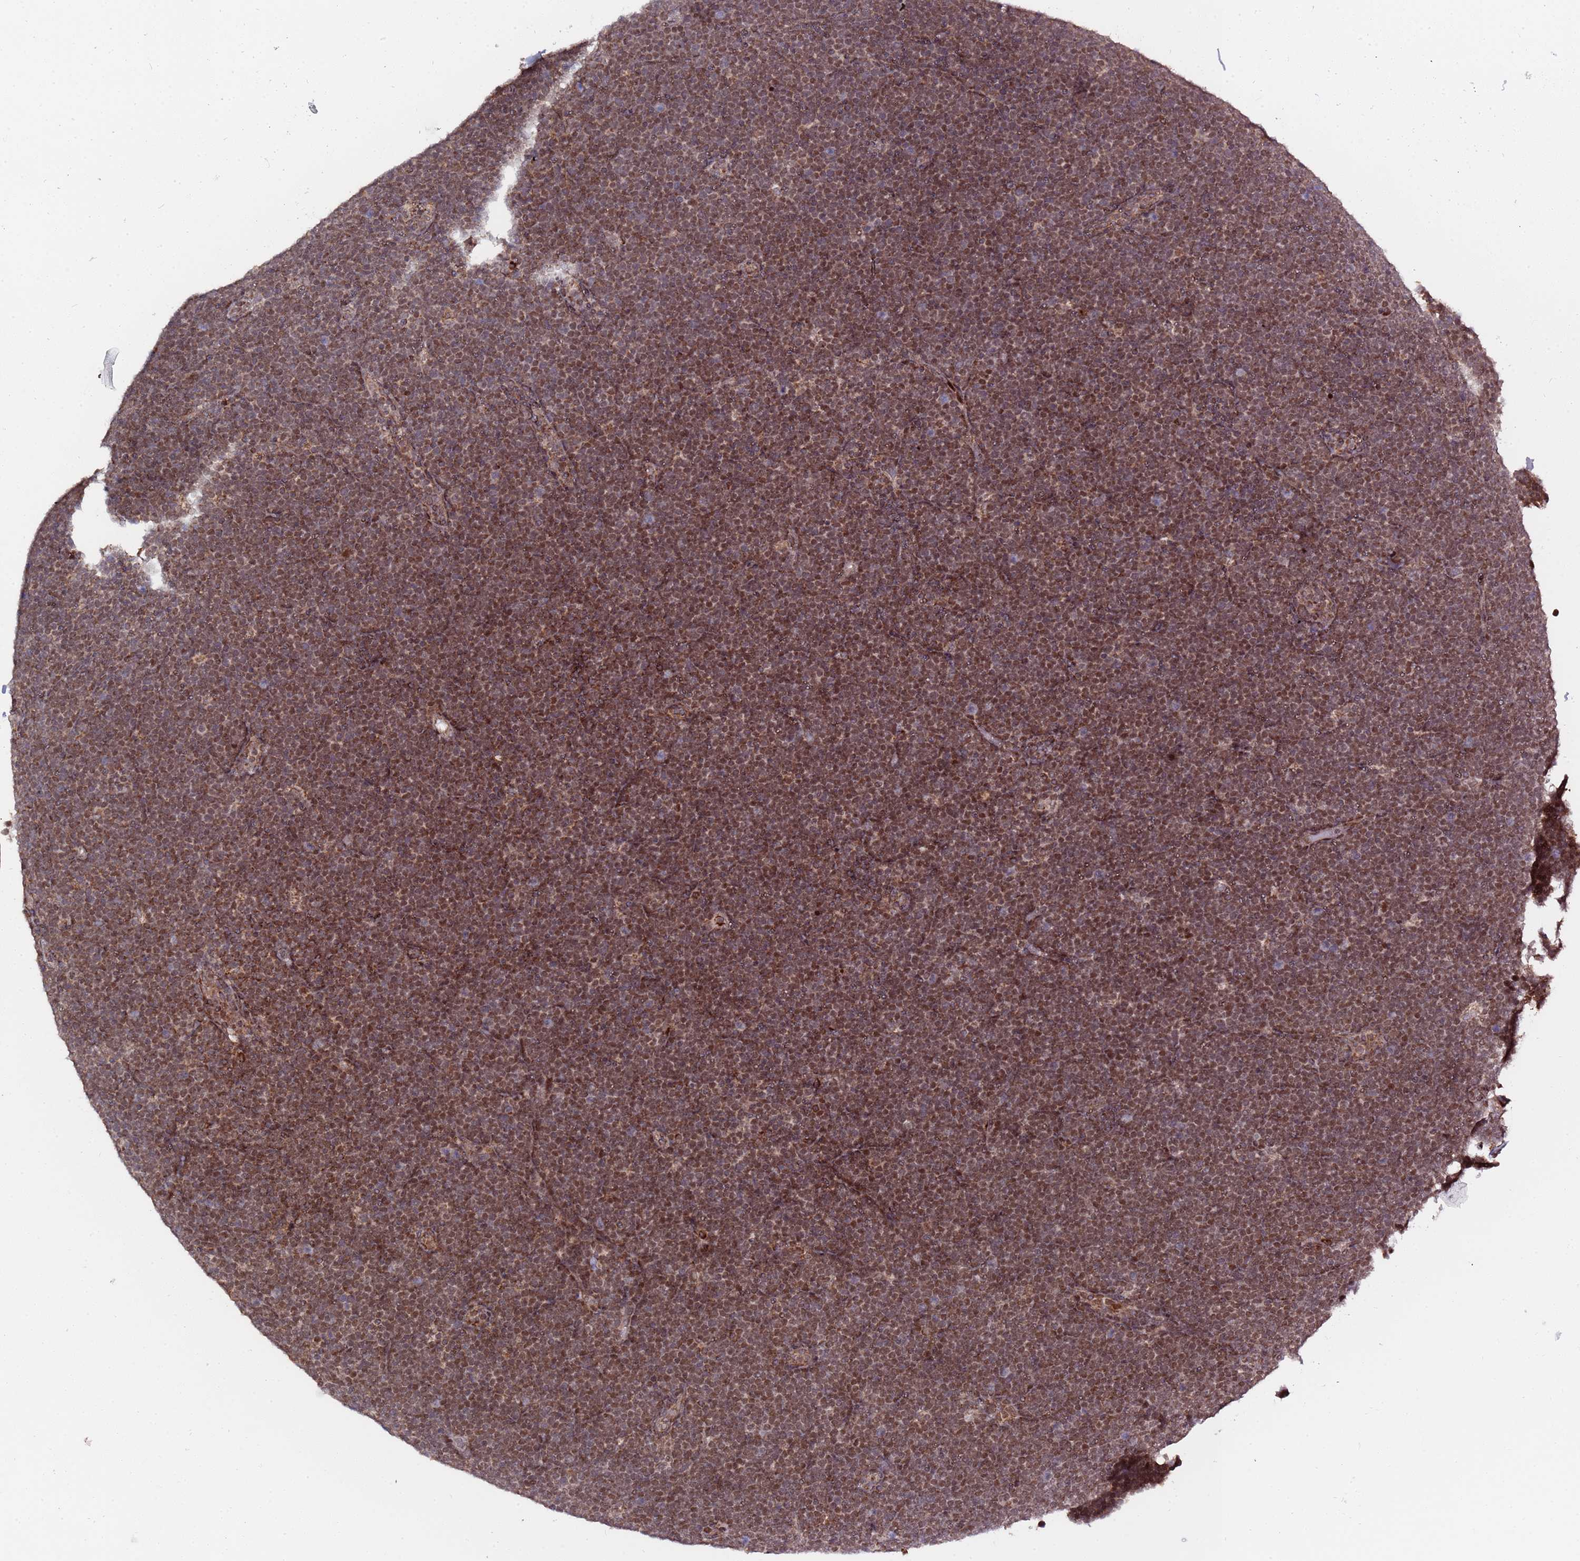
{"staining": {"intensity": "moderate", "quantity": ">75%", "location": "nuclear"}, "tissue": "lymphoma", "cell_type": "Tumor cells", "image_type": "cancer", "snomed": [{"axis": "morphology", "description": "Malignant lymphoma, non-Hodgkin's type, High grade"}, {"axis": "topography", "description": "Lymph node"}], "caption": "IHC staining of high-grade malignant lymphoma, non-Hodgkin's type, which displays medium levels of moderate nuclear staining in approximately >75% of tumor cells indicating moderate nuclear protein positivity. The staining was performed using DAB (3,3'-diaminobenzidine) (brown) for protein detection and nuclei were counterstained in hematoxylin (blue).", "gene": "RCOR2", "patient": {"sex": "male", "age": 13}}